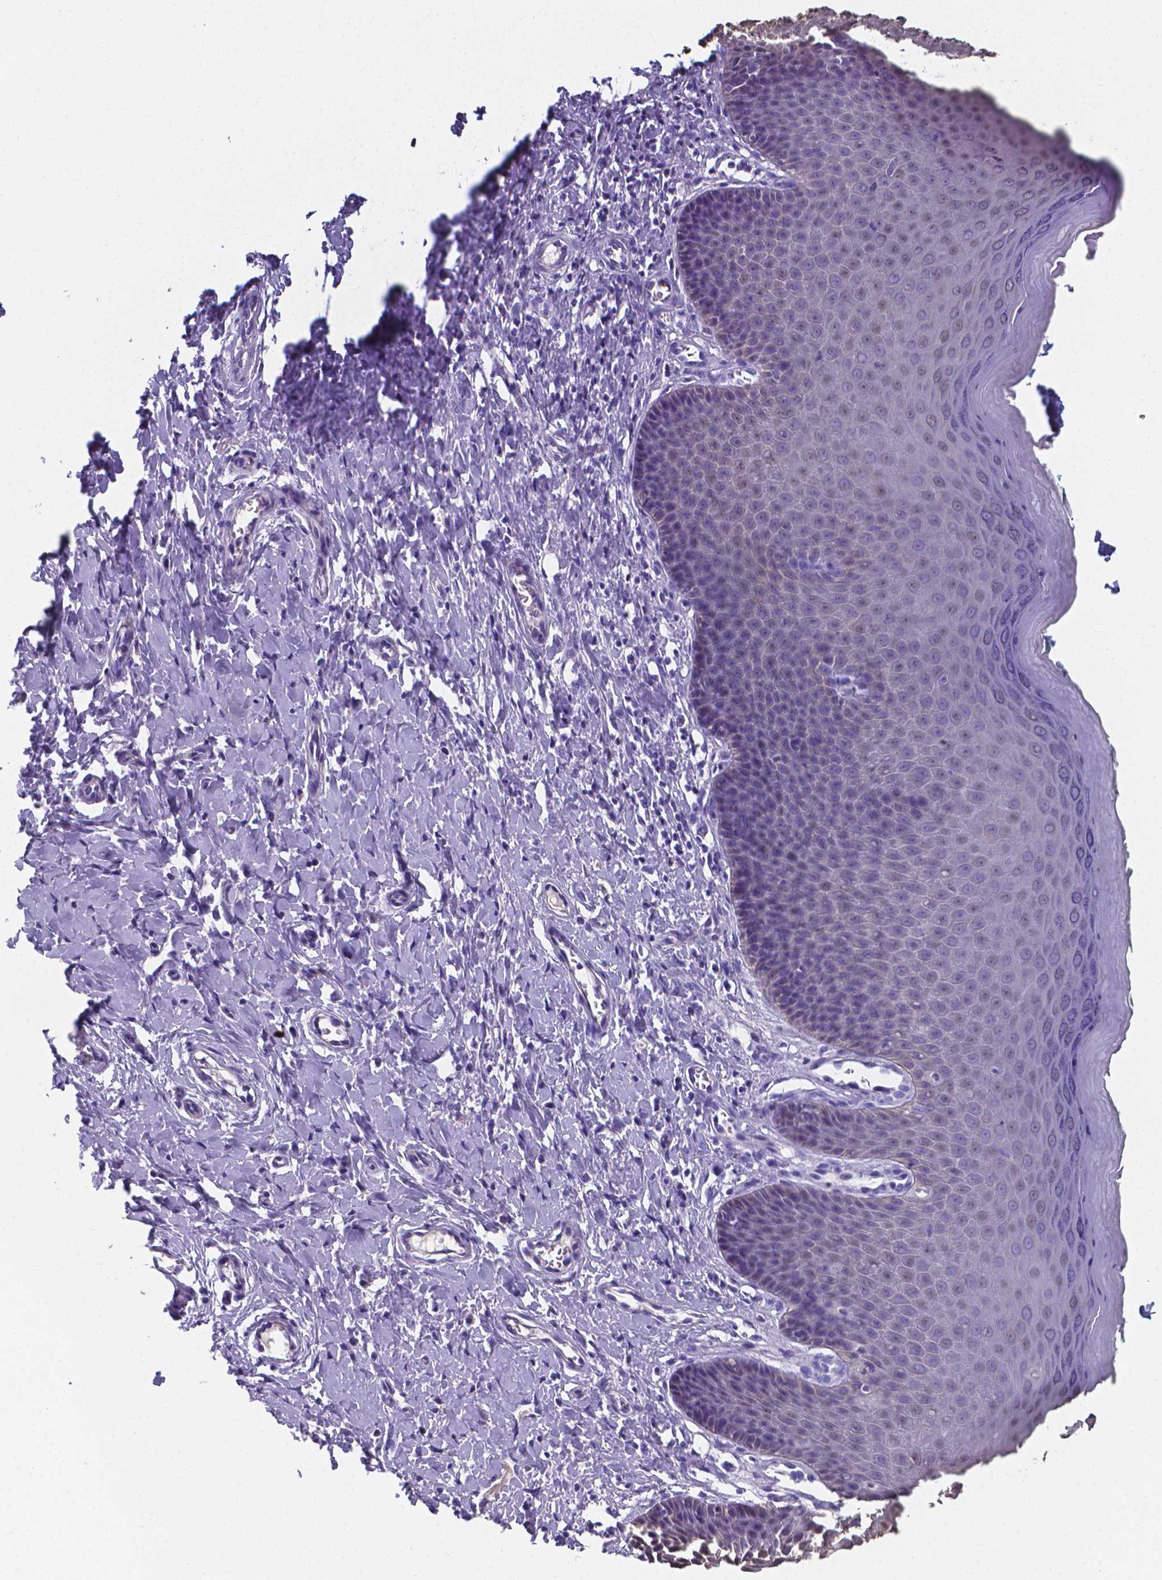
{"staining": {"intensity": "negative", "quantity": "none", "location": "none"}, "tissue": "vagina", "cell_type": "Squamous epithelial cells", "image_type": "normal", "snomed": [{"axis": "morphology", "description": "Normal tissue, NOS"}, {"axis": "topography", "description": "Vagina"}], "caption": "High power microscopy histopathology image of an immunohistochemistry histopathology image of normal vagina, revealing no significant positivity in squamous epithelial cells.", "gene": "LRRC73", "patient": {"sex": "female", "age": 83}}